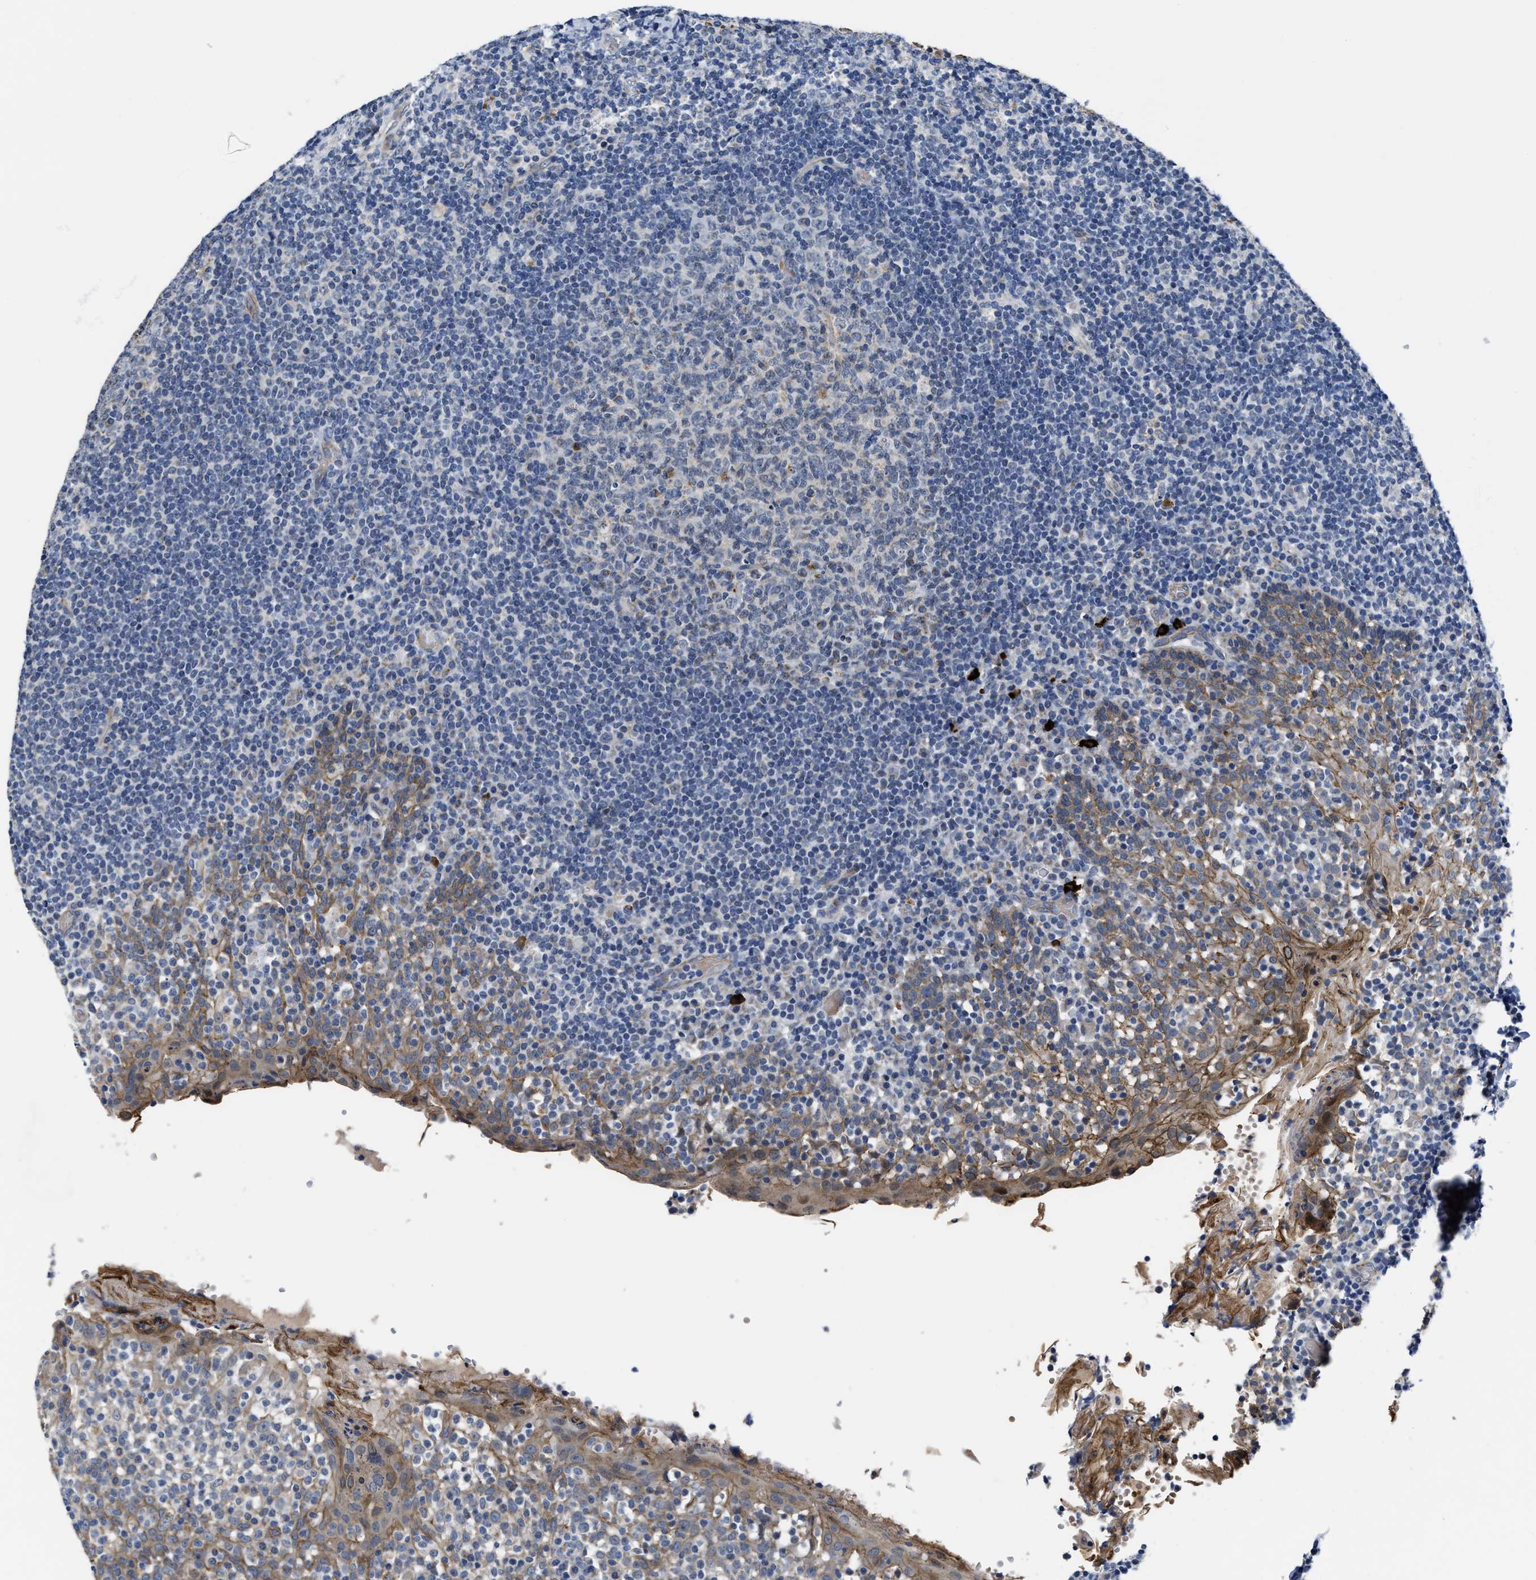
{"staining": {"intensity": "negative", "quantity": "none", "location": "none"}, "tissue": "tonsil", "cell_type": "Germinal center cells", "image_type": "normal", "snomed": [{"axis": "morphology", "description": "Normal tissue, NOS"}, {"axis": "topography", "description": "Tonsil"}], "caption": "Tonsil was stained to show a protein in brown. There is no significant positivity in germinal center cells. (DAB (3,3'-diaminobenzidine) immunohistochemistry visualized using brightfield microscopy, high magnification).", "gene": "GHITM", "patient": {"sex": "female", "age": 19}}